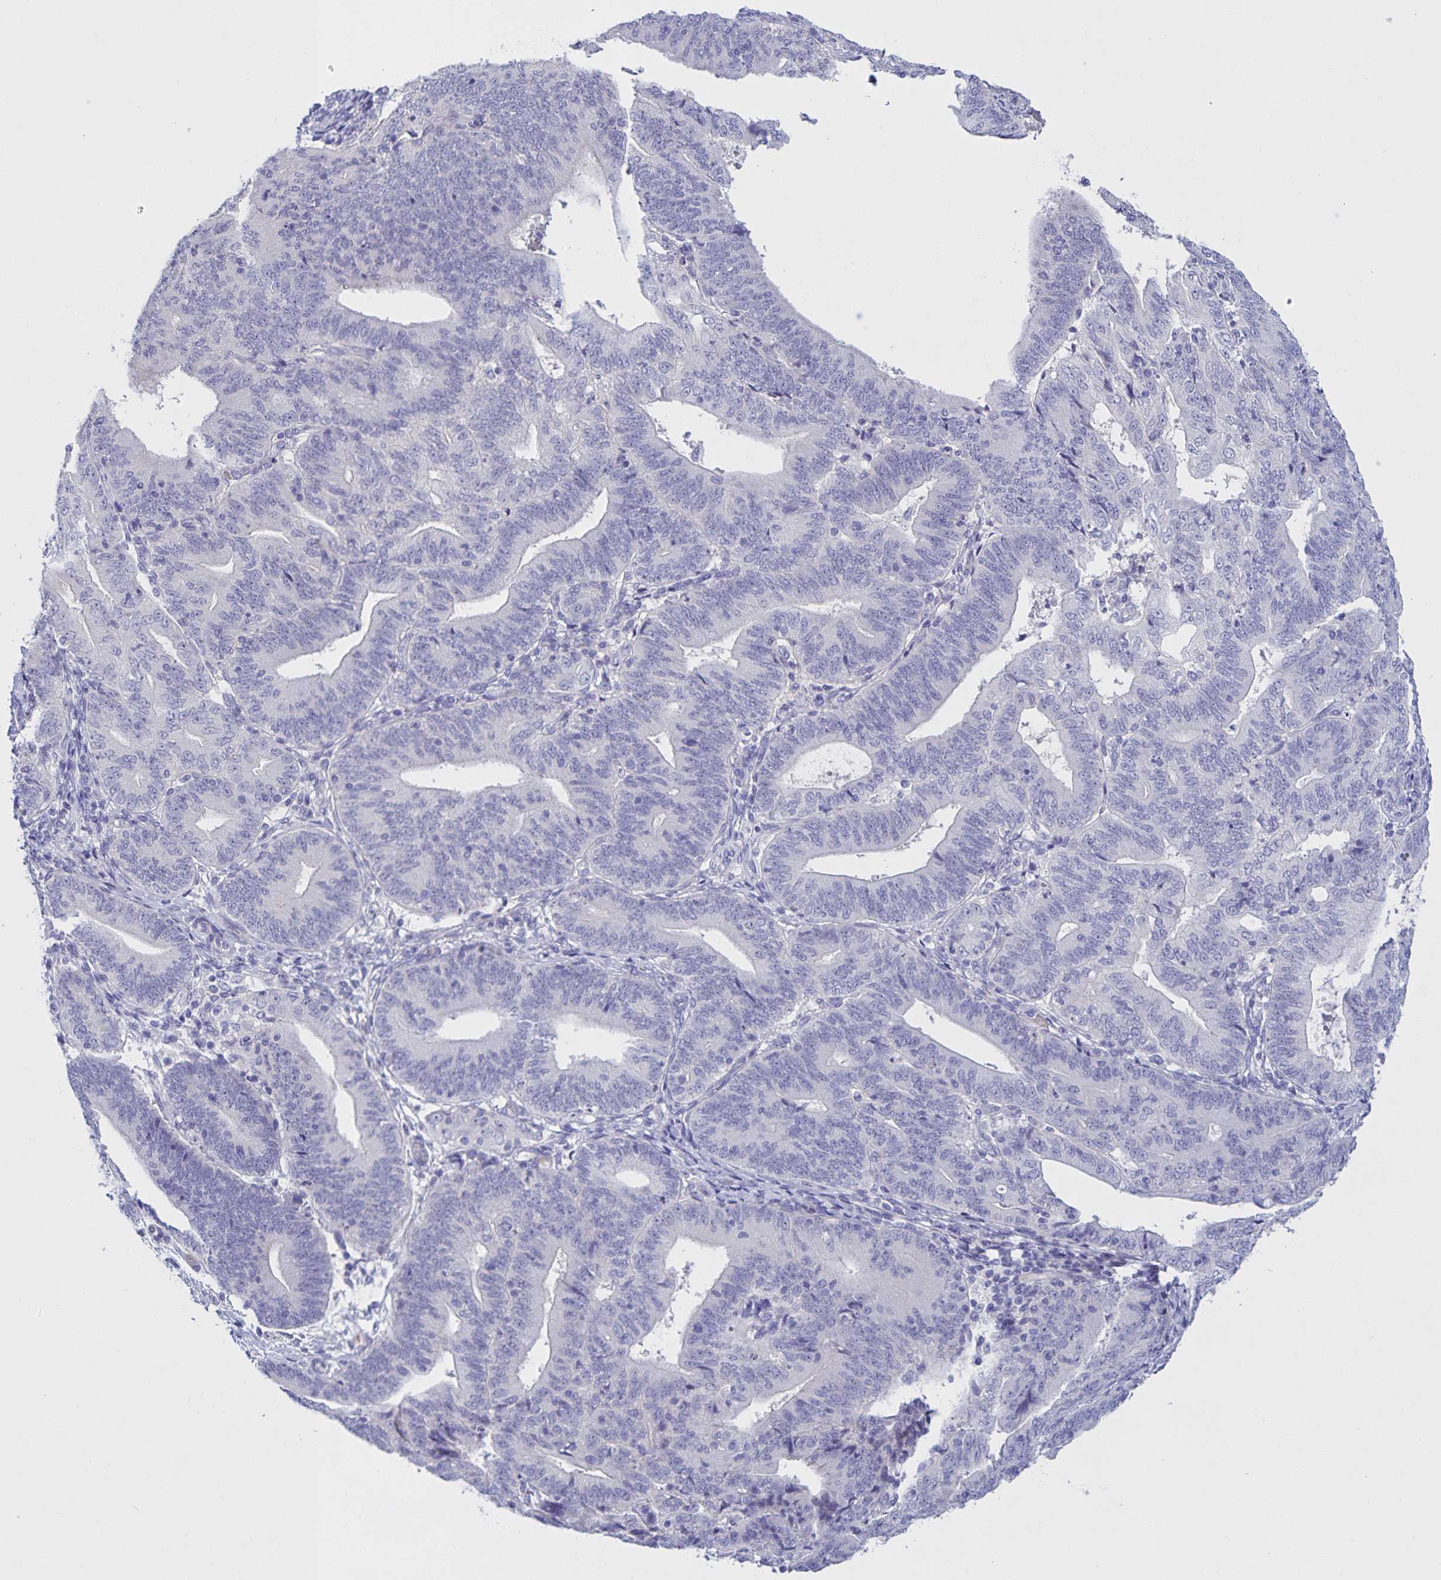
{"staining": {"intensity": "negative", "quantity": "none", "location": "none"}, "tissue": "endometrial cancer", "cell_type": "Tumor cells", "image_type": "cancer", "snomed": [{"axis": "morphology", "description": "Adenocarcinoma, NOS"}, {"axis": "topography", "description": "Endometrium"}], "caption": "Immunohistochemistry photomicrograph of neoplastic tissue: human endometrial cancer stained with DAB exhibits no significant protein positivity in tumor cells. The staining is performed using DAB brown chromogen with nuclei counter-stained in using hematoxylin.", "gene": "DMGDH", "patient": {"sex": "female", "age": 70}}